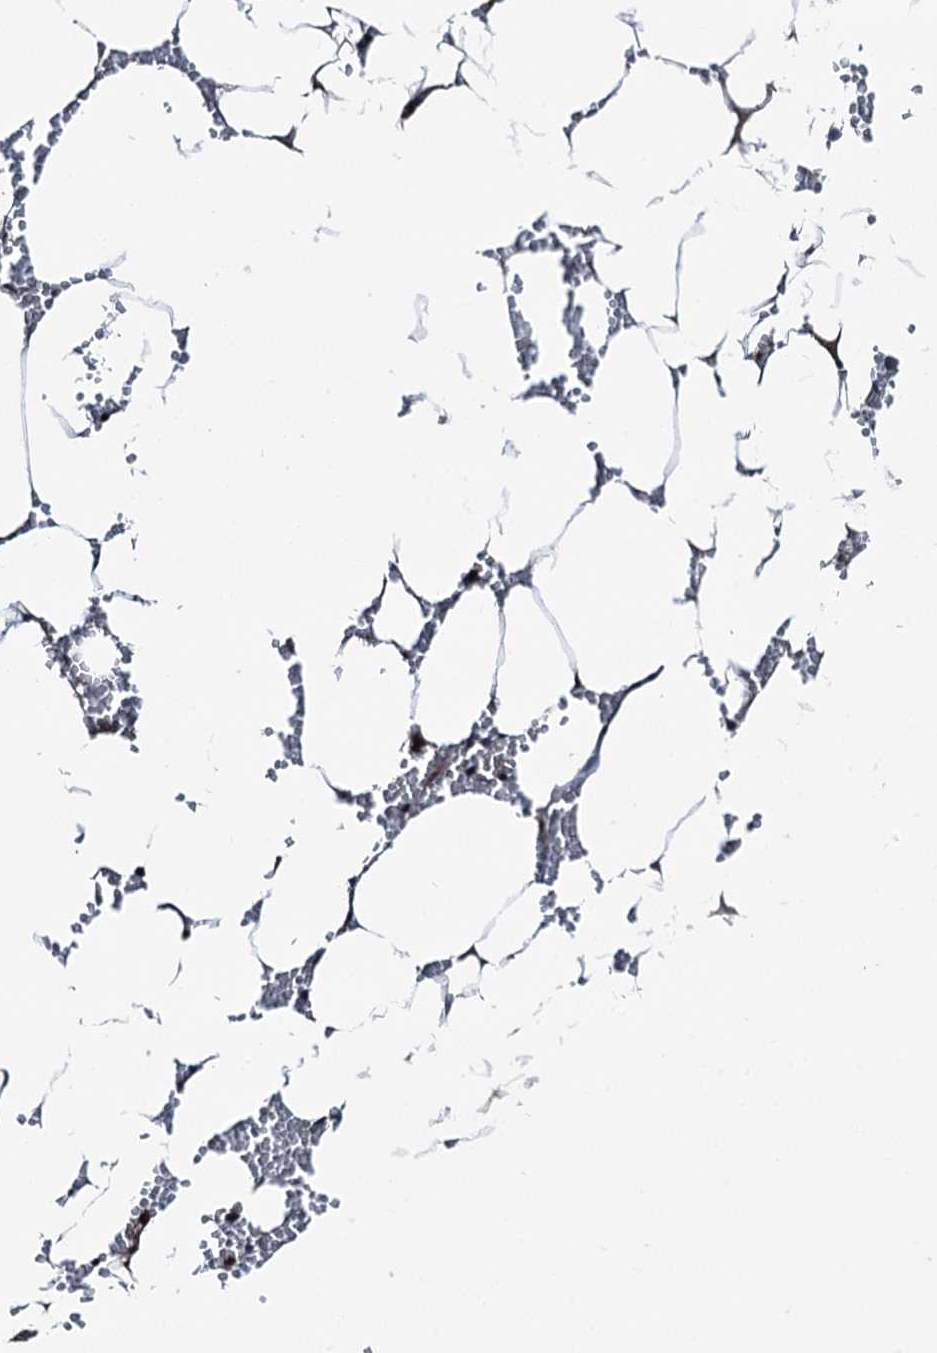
{"staining": {"intensity": "moderate", "quantity": "25%-75%", "location": "nuclear"}, "tissue": "bone marrow", "cell_type": "Hematopoietic cells", "image_type": "normal", "snomed": [{"axis": "morphology", "description": "Normal tissue, NOS"}, {"axis": "topography", "description": "Bone marrow"}], "caption": "DAB immunohistochemical staining of unremarkable bone marrow demonstrates moderate nuclear protein positivity in about 25%-75% of hematopoietic cells.", "gene": "PSMD13", "patient": {"sex": "male", "age": 70}}